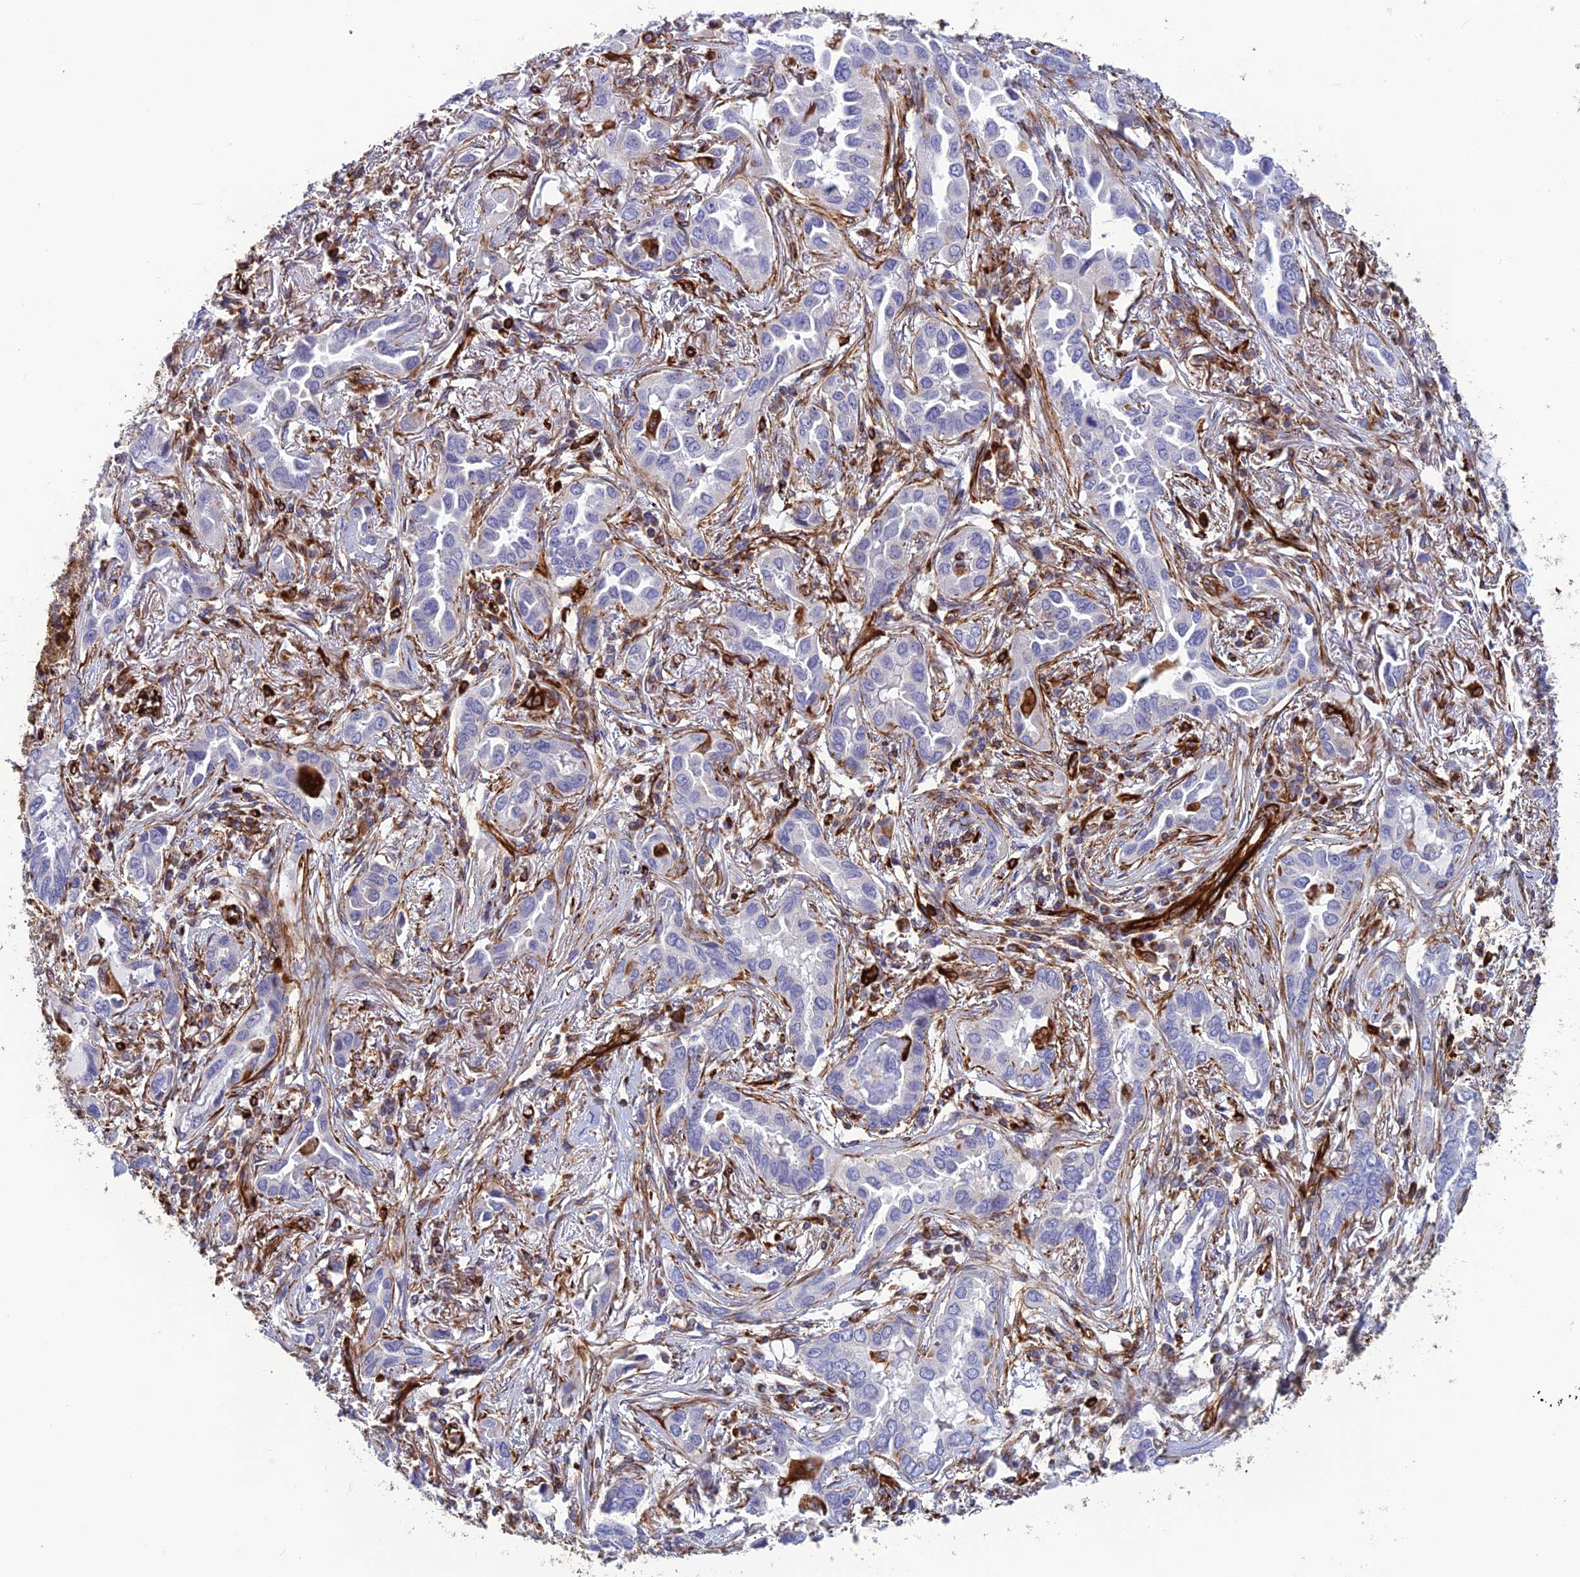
{"staining": {"intensity": "negative", "quantity": "none", "location": "none"}, "tissue": "lung cancer", "cell_type": "Tumor cells", "image_type": "cancer", "snomed": [{"axis": "morphology", "description": "Adenocarcinoma, NOS"}, {"axis": "topography", "description": "Lung"}], "caption": "IHC photomicrograph of neoplastic tissue: lung cancer (adenocarcinoma) stained with DAB shows no significant protein staining in tumor cells. (DAB immunohistochemistry, high magnification).", "gene": "FBXL20", "patient": {"sex": "female", "age": 76}}